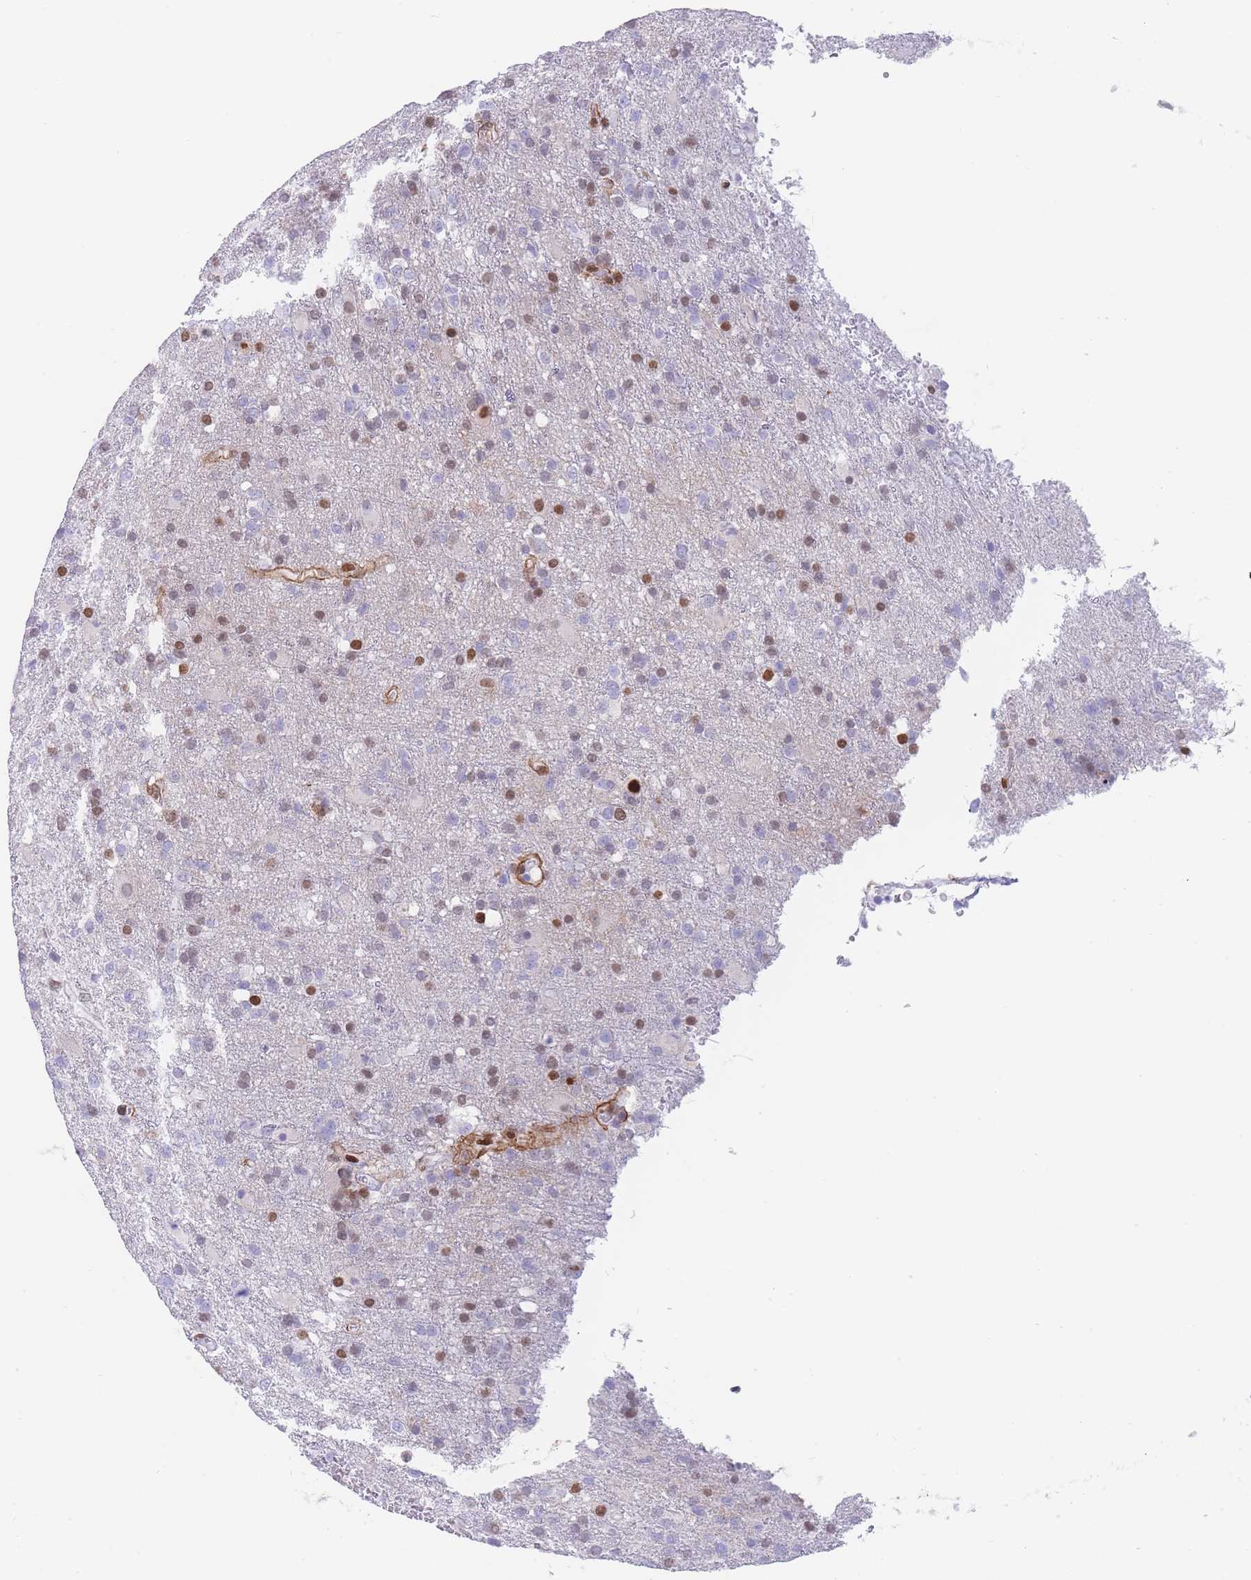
{"staining": {"intensity": "moderate", "quantity": "<25%", "location": "nuclear"}, "tissue": "glioma", "cell_type": "Tumor cells", "image_type": "cancer", "snomed": [{"axis": "morphology", "description": "Glioma, malignant, High grade"}, {"axis": "topography", "description": "Brain"}], "caption": "Glioma stained with DAB (3,3'-diaminobenzidine) IHC exhibits low levels of moderate nuclear staining in about <25% of tumor cells. Using DAB (brown) and hematoxylin (blue) stains, captured at high magnification using brightfield microscopy.", "gene": "PSMB5", "patient": {"sex": "female", "age": 74}}